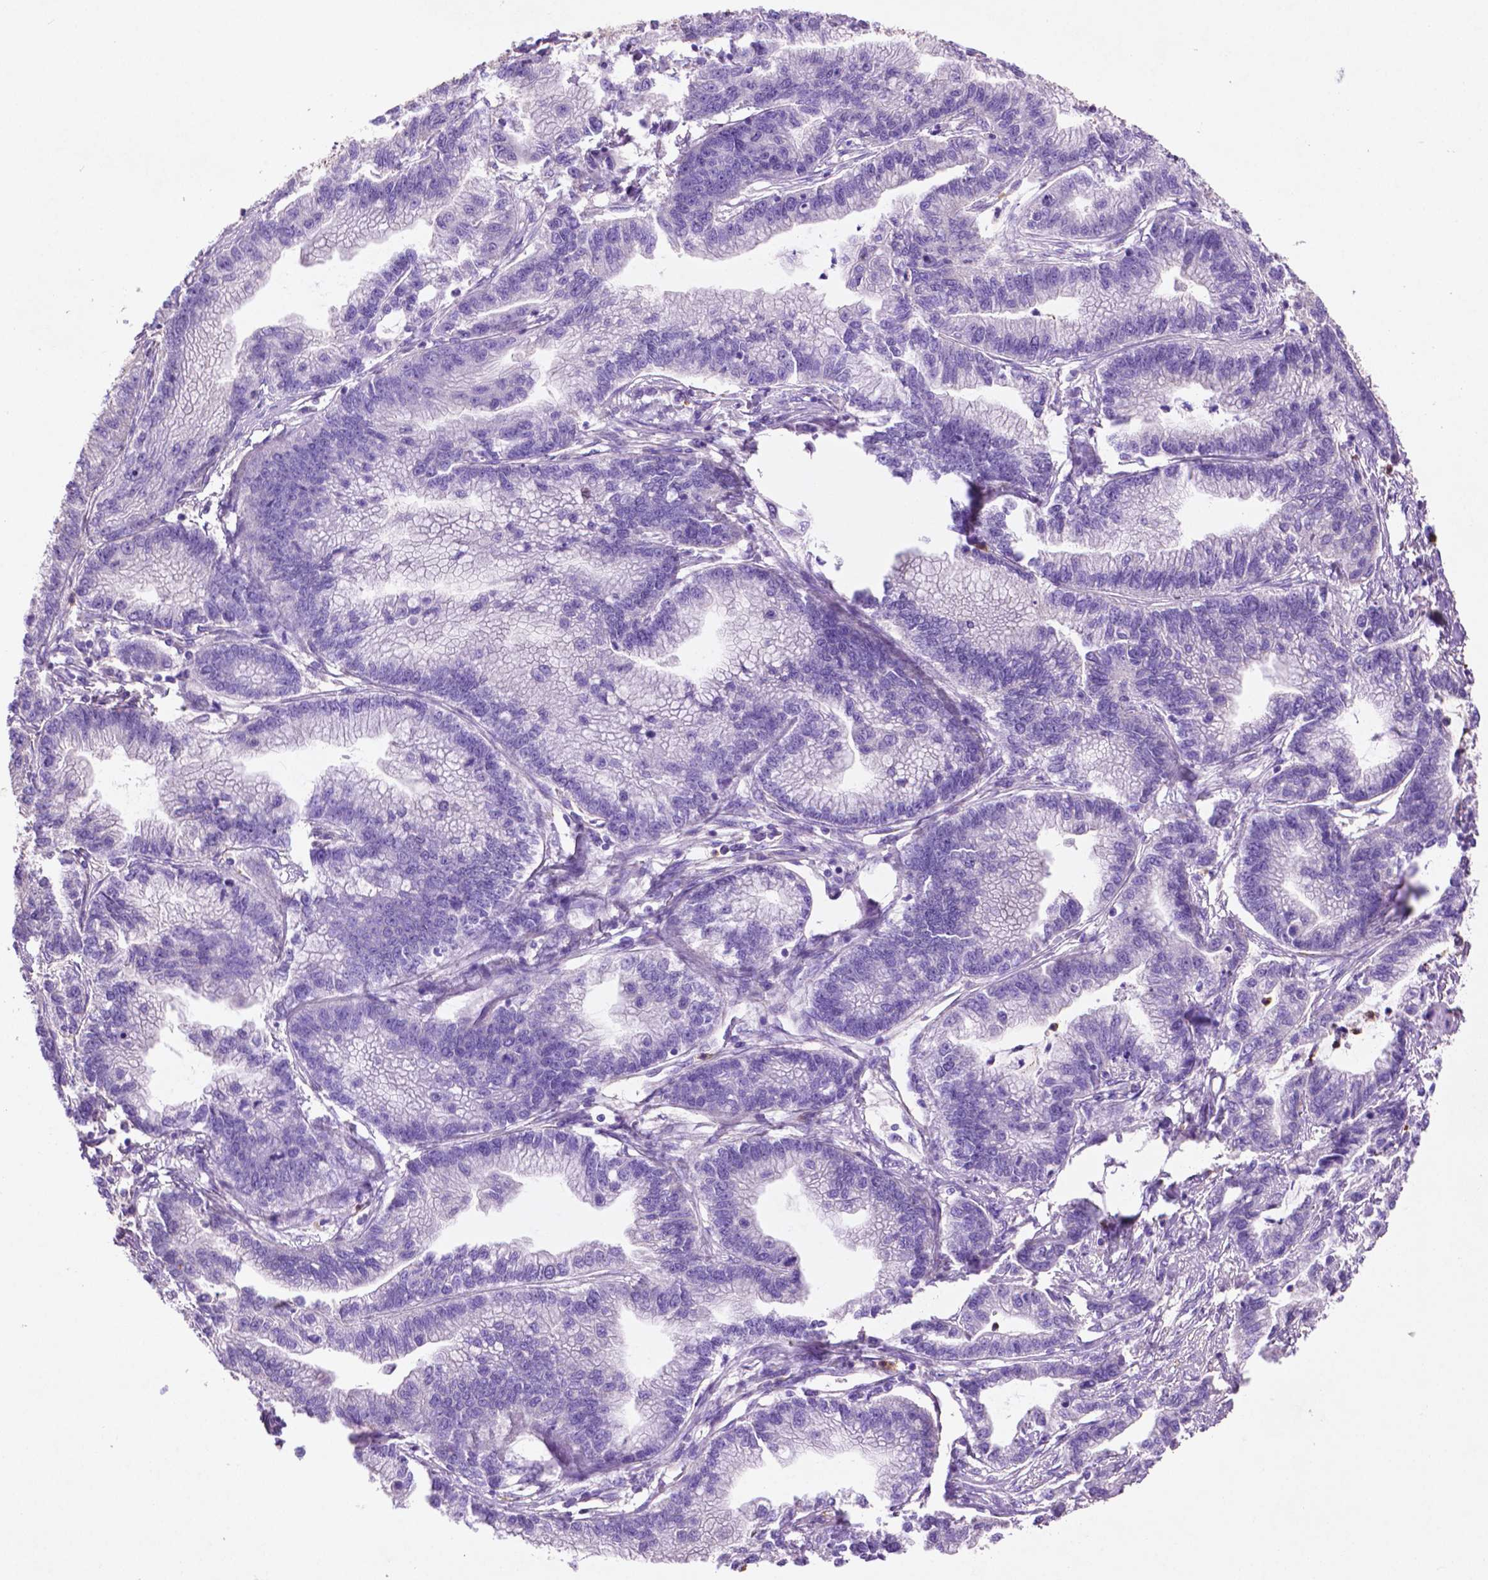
{"staining": {"intensity": "negative", "quantity": "none", "location": "none"}, "tissue": "stomach cancer", "cell_type": "Tumor cells", "image_type": "cancer", "snomed": [{"axis": "morphology", "description": "Adenocarcinoma, NOS"}, {"axis": "topography", "description": "Stomach"}], "caption": "There is no significant positivity in tumor cells of adenocarcinoma (stomach).", "gene": "GDPD5", "patient": {"sex": "male", "age": 83}}